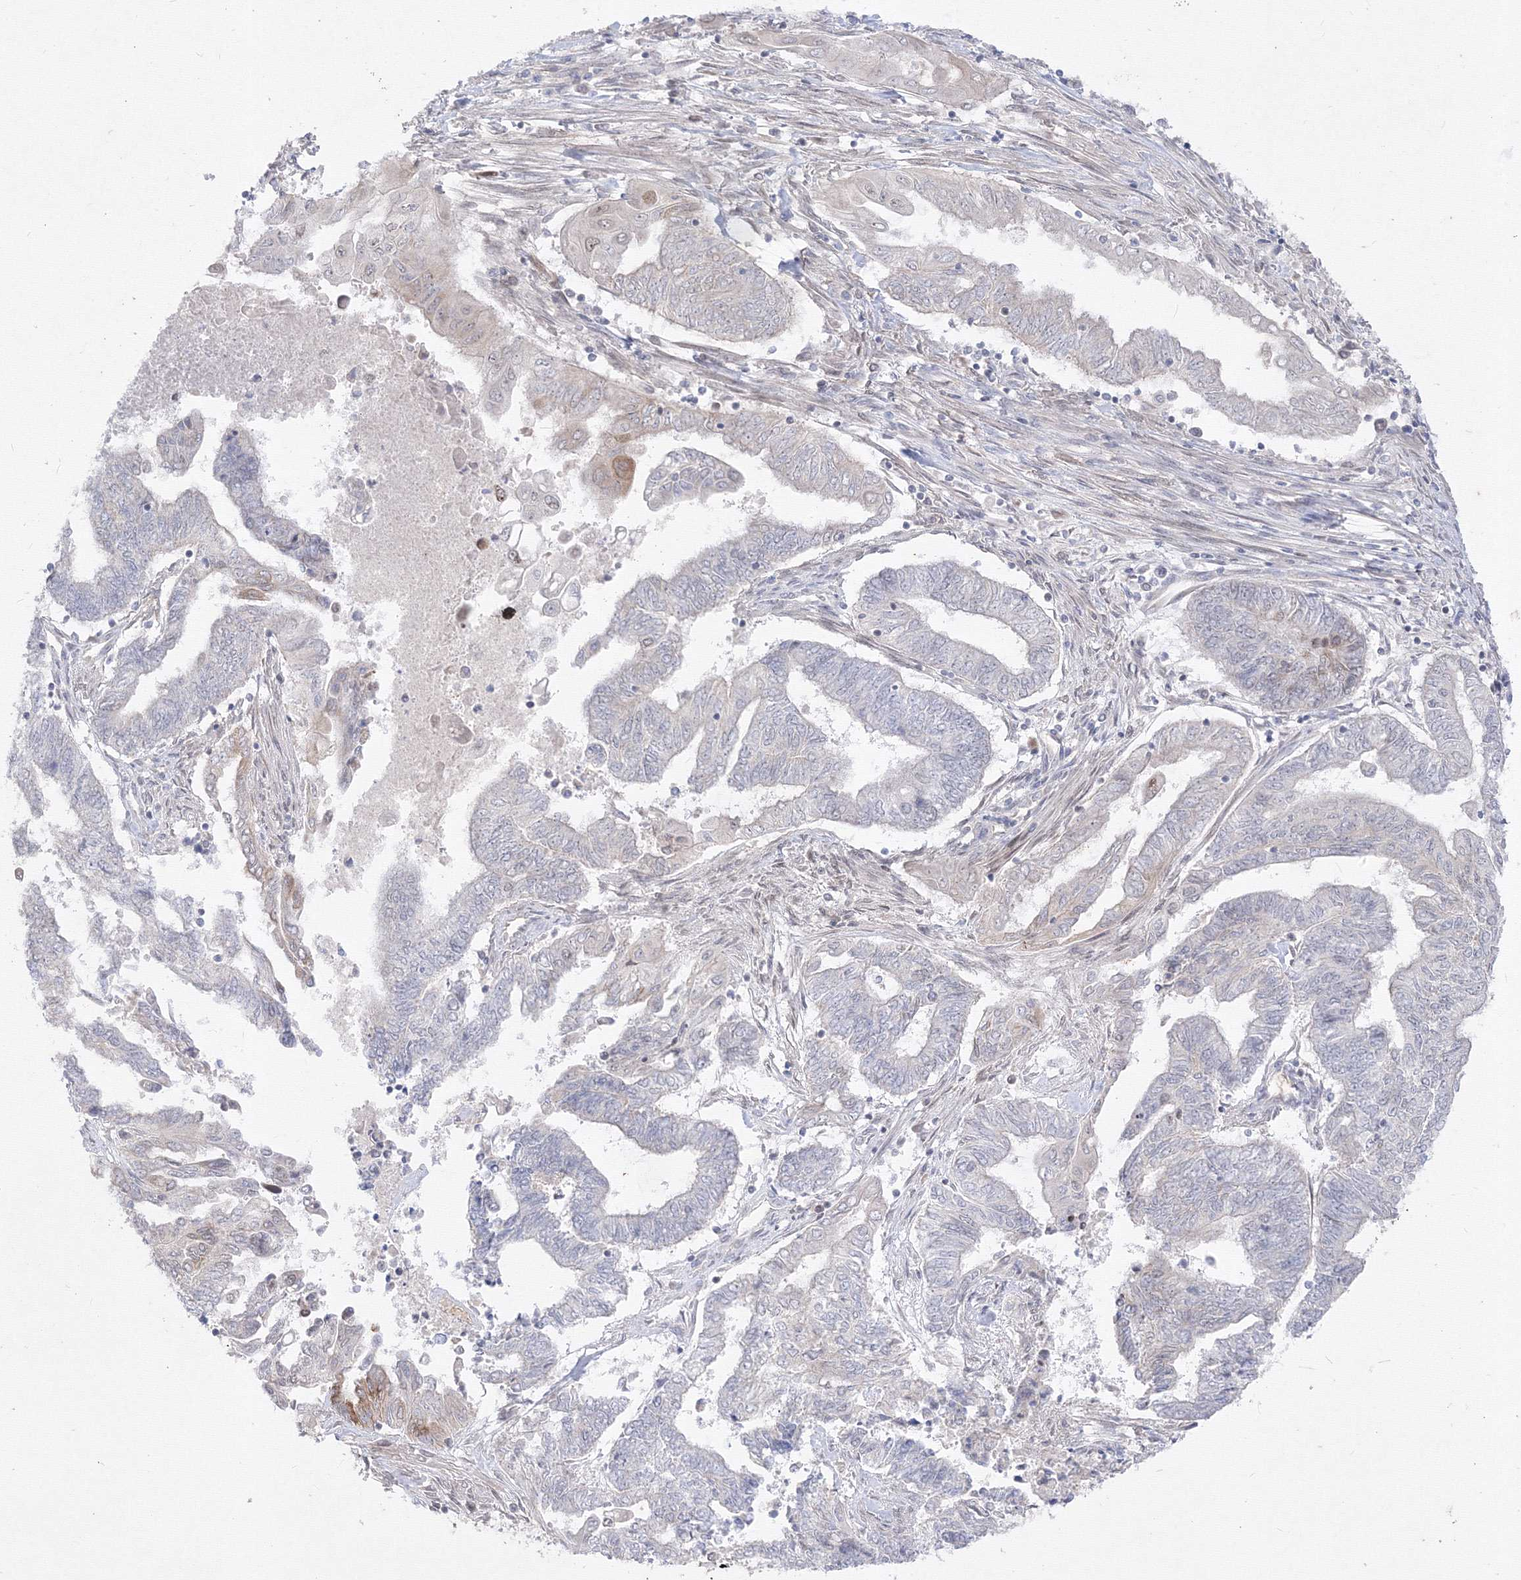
{"staining": {"intensity": "negative", "quantity": "none", "location": "none"}, "tissue": "endometrial cancer", "cell_type": "Tumor cells", "image_type": "cancer", "snomed": [{"axis": "morphology", "description": "Adenocarcinoma, NOS"}, {"axis": "topography", "description": "Uterus"}, {"axis": "topography", "description": "Endometrium"}], "caption": "A high-resolution image shows IHC staining of endometrial cancer (adenocarcinoma), which exhibits no significant expression in tumor cells. The staining was performed using DAB to visualize the protein expression in brown, while the nuclei were stained in blue with hematoxylin (Magnification: 20x).", "gene": "DNAJB2", "patient": {"sex": "female", "age": 70}}